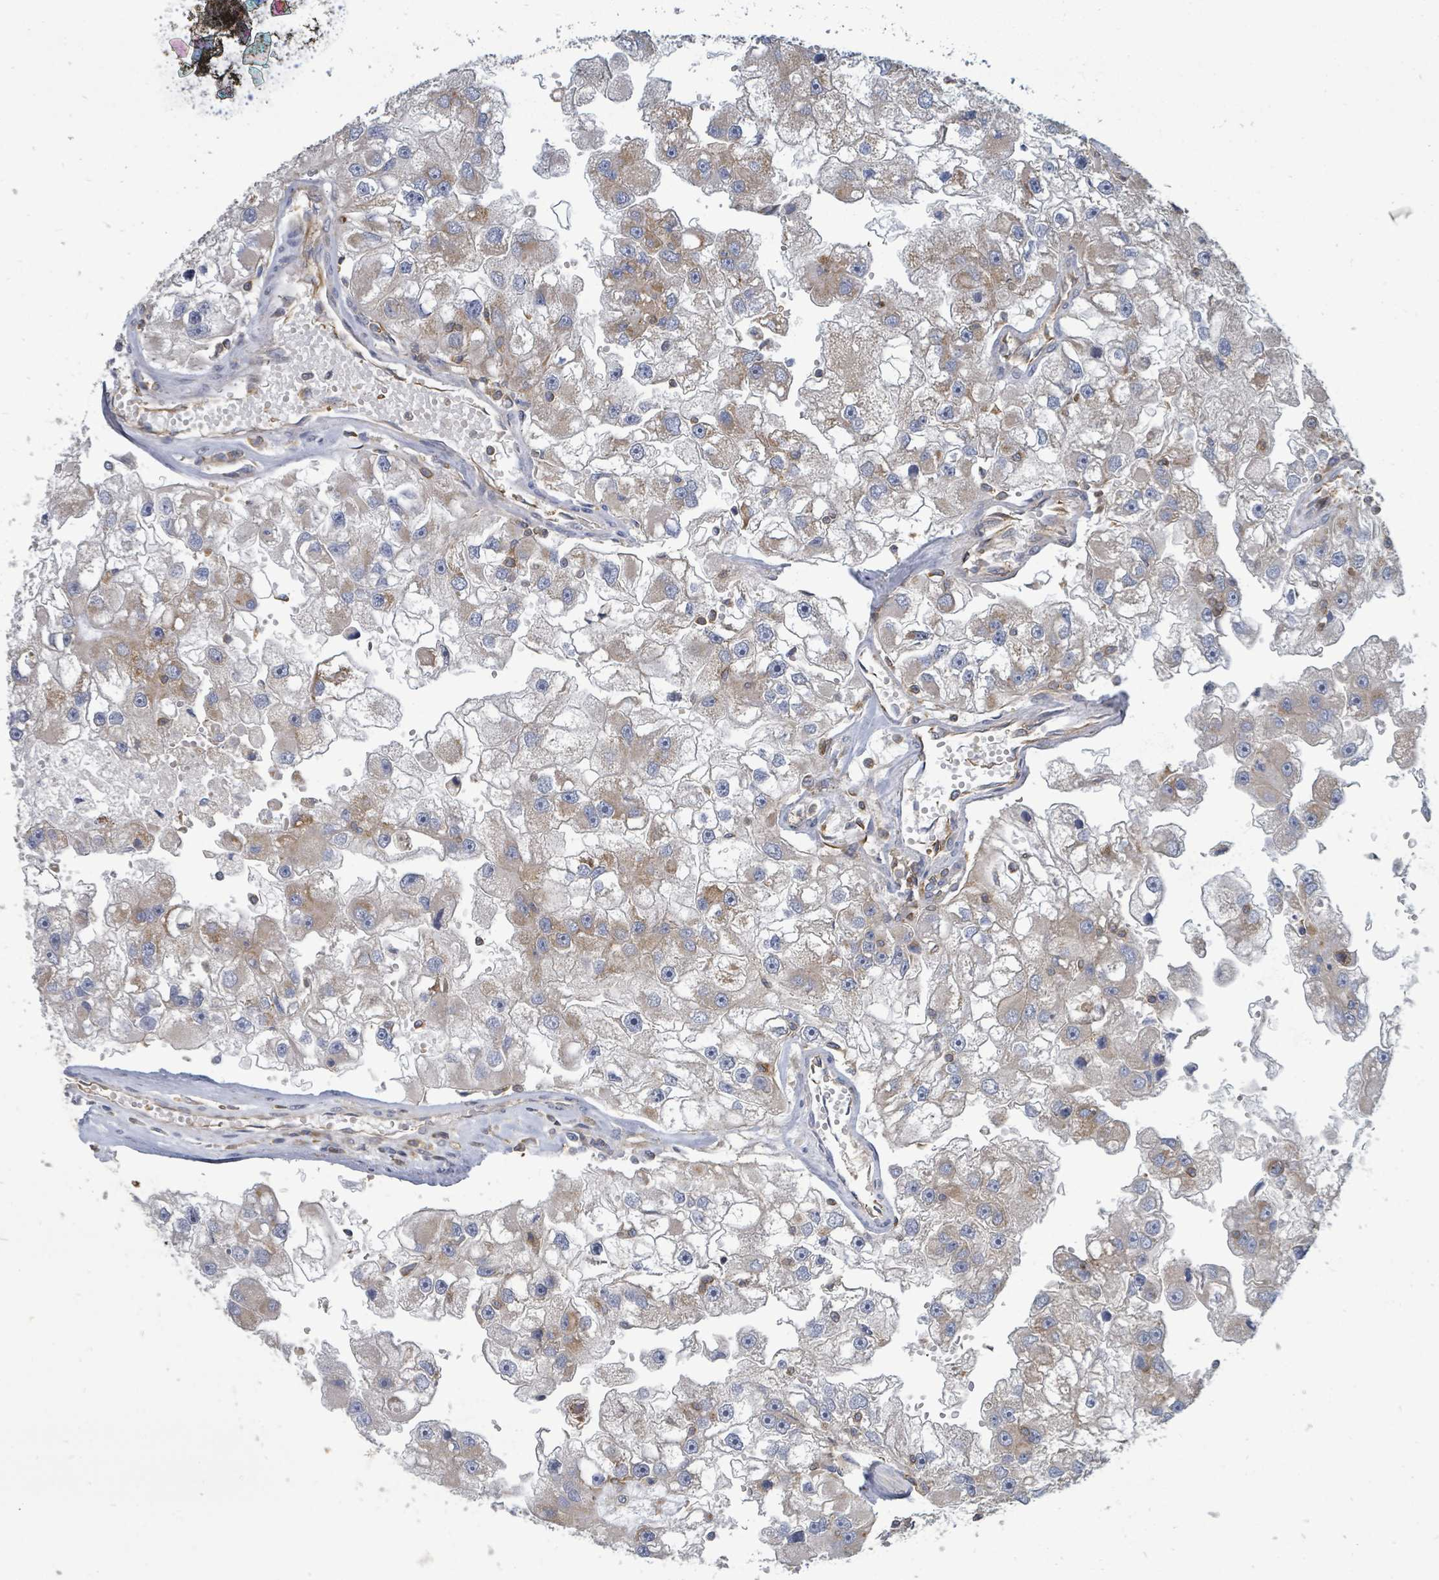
{"staining": {"intensity": "moderate", "quantity": "25%-75%", "location": "cytoplasmic/membranous"}, "tissue": "renal cancer", "cell_type": "Tumor cells", "image_type": "cancer", "snomed": [{"axis": "morphology", "description": "Adenocarcinoma, NOS"}, {"axis": "topography", "description": "Kidney"}], "caption": "Renal cancer (adenocarcinoma) tissue shows moderate cytoplasmic/membranous positivity in approximately 25%-75% of tumor cells", "gene": "BOLA2B", "patient": {"sex": "male", "age": 63}}